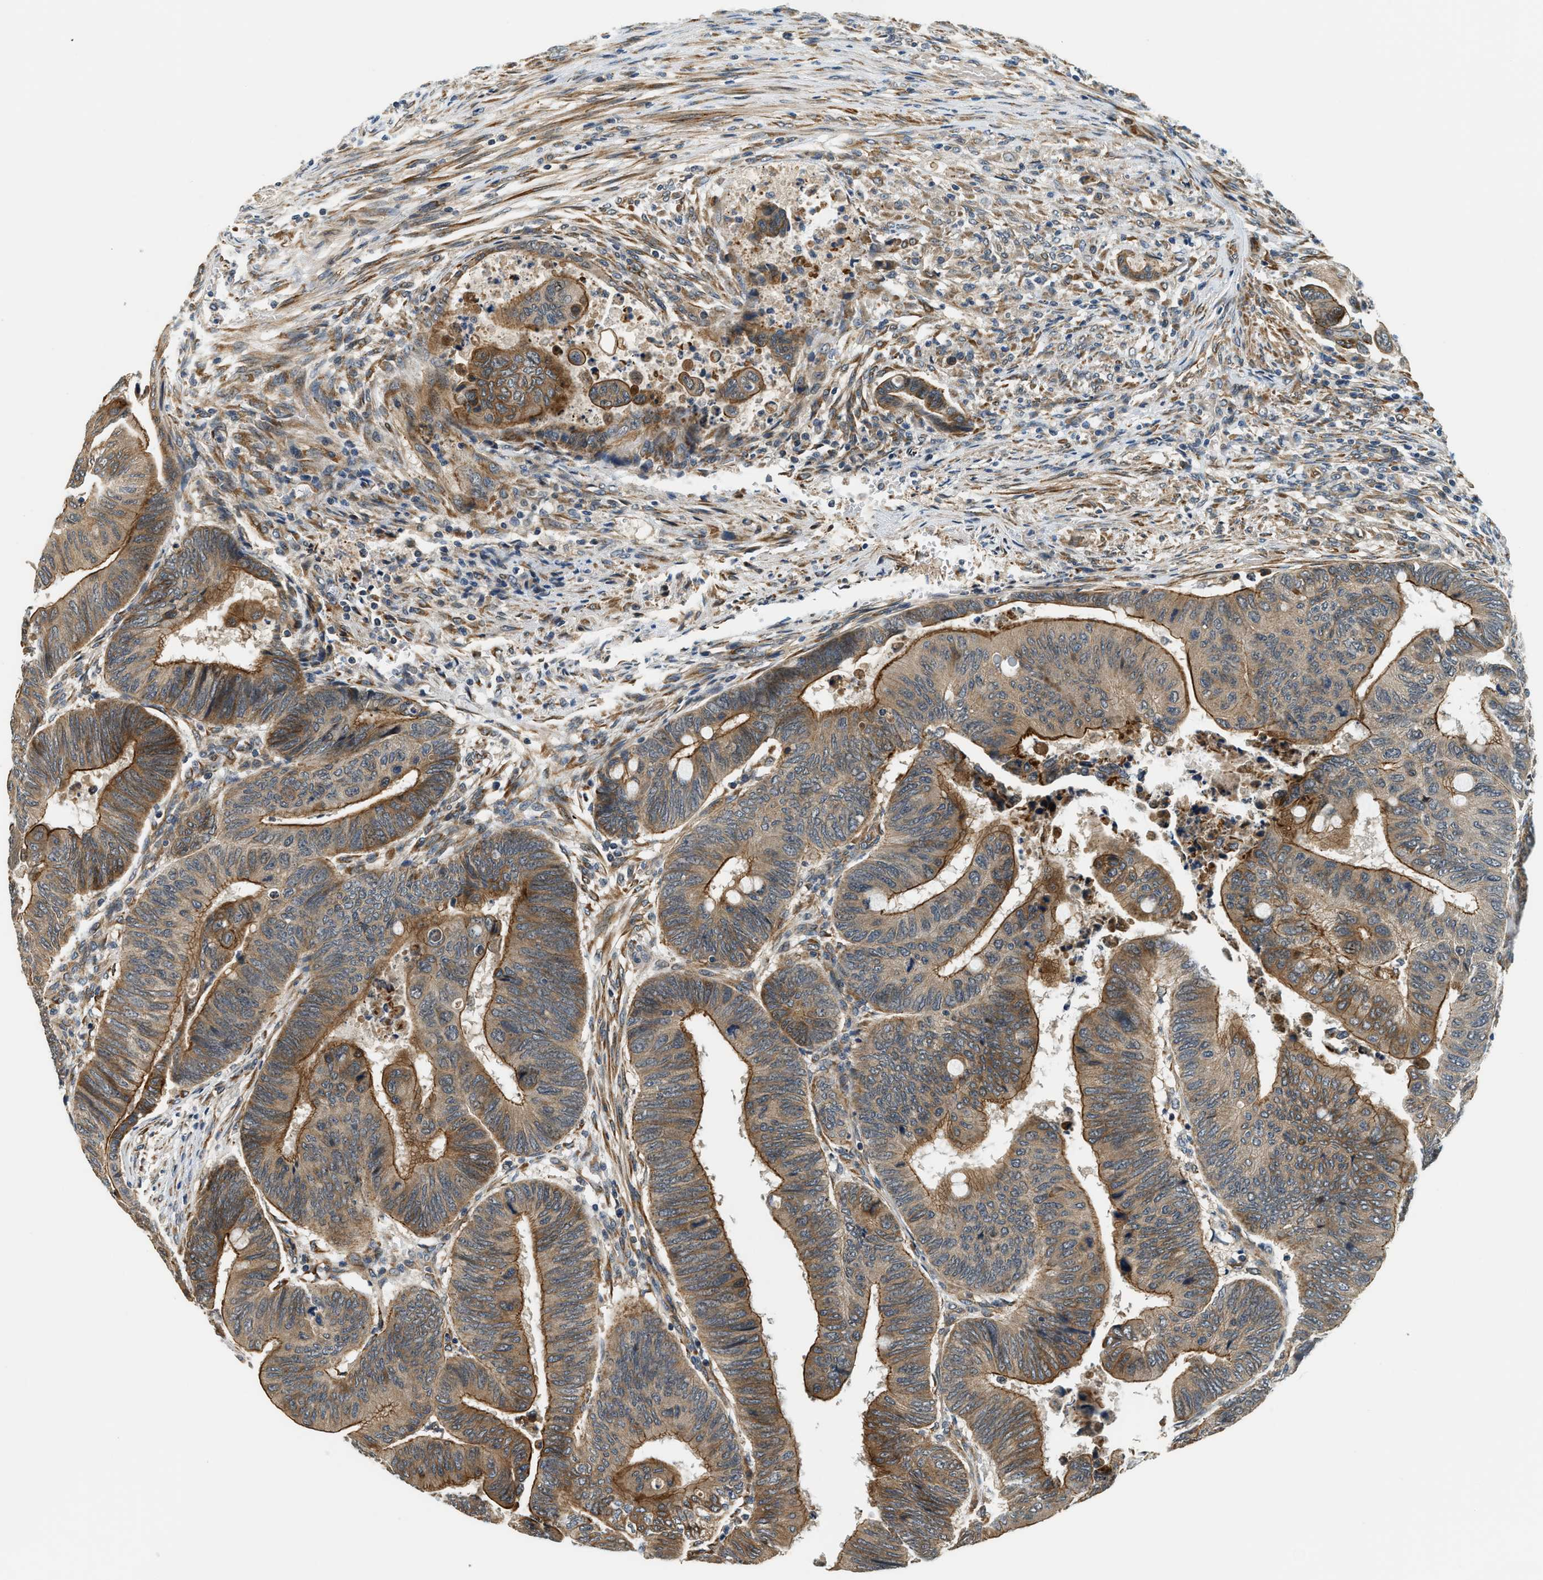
{"staining": {"intensity": "strong", "quantity": ">75%", "location": "cytoplasmic/membranous"}, "tissue": "colorectal cancer", "cell_type": "Tumor cells", "image_type": "cancer", "snomed": [{"axis": "morphology", "description": "Normal tissue, NOS"}, {"axis": "morphology", "description": "Adenocarcinoma, NOS"}, {"axis": "topography", "description": "Rectum"}, {"axis": "topography", "description": "Peripheral nerve tissue"}], "caption": "Colorectal adenocarcinoma tissue shows strong cytoplasmic/membranous staining in approximately >75% of tumor cells, visualized by immunohistochemistry.", "gene": "ALOX12", "patient": {"sex": "male", "age": 92}}